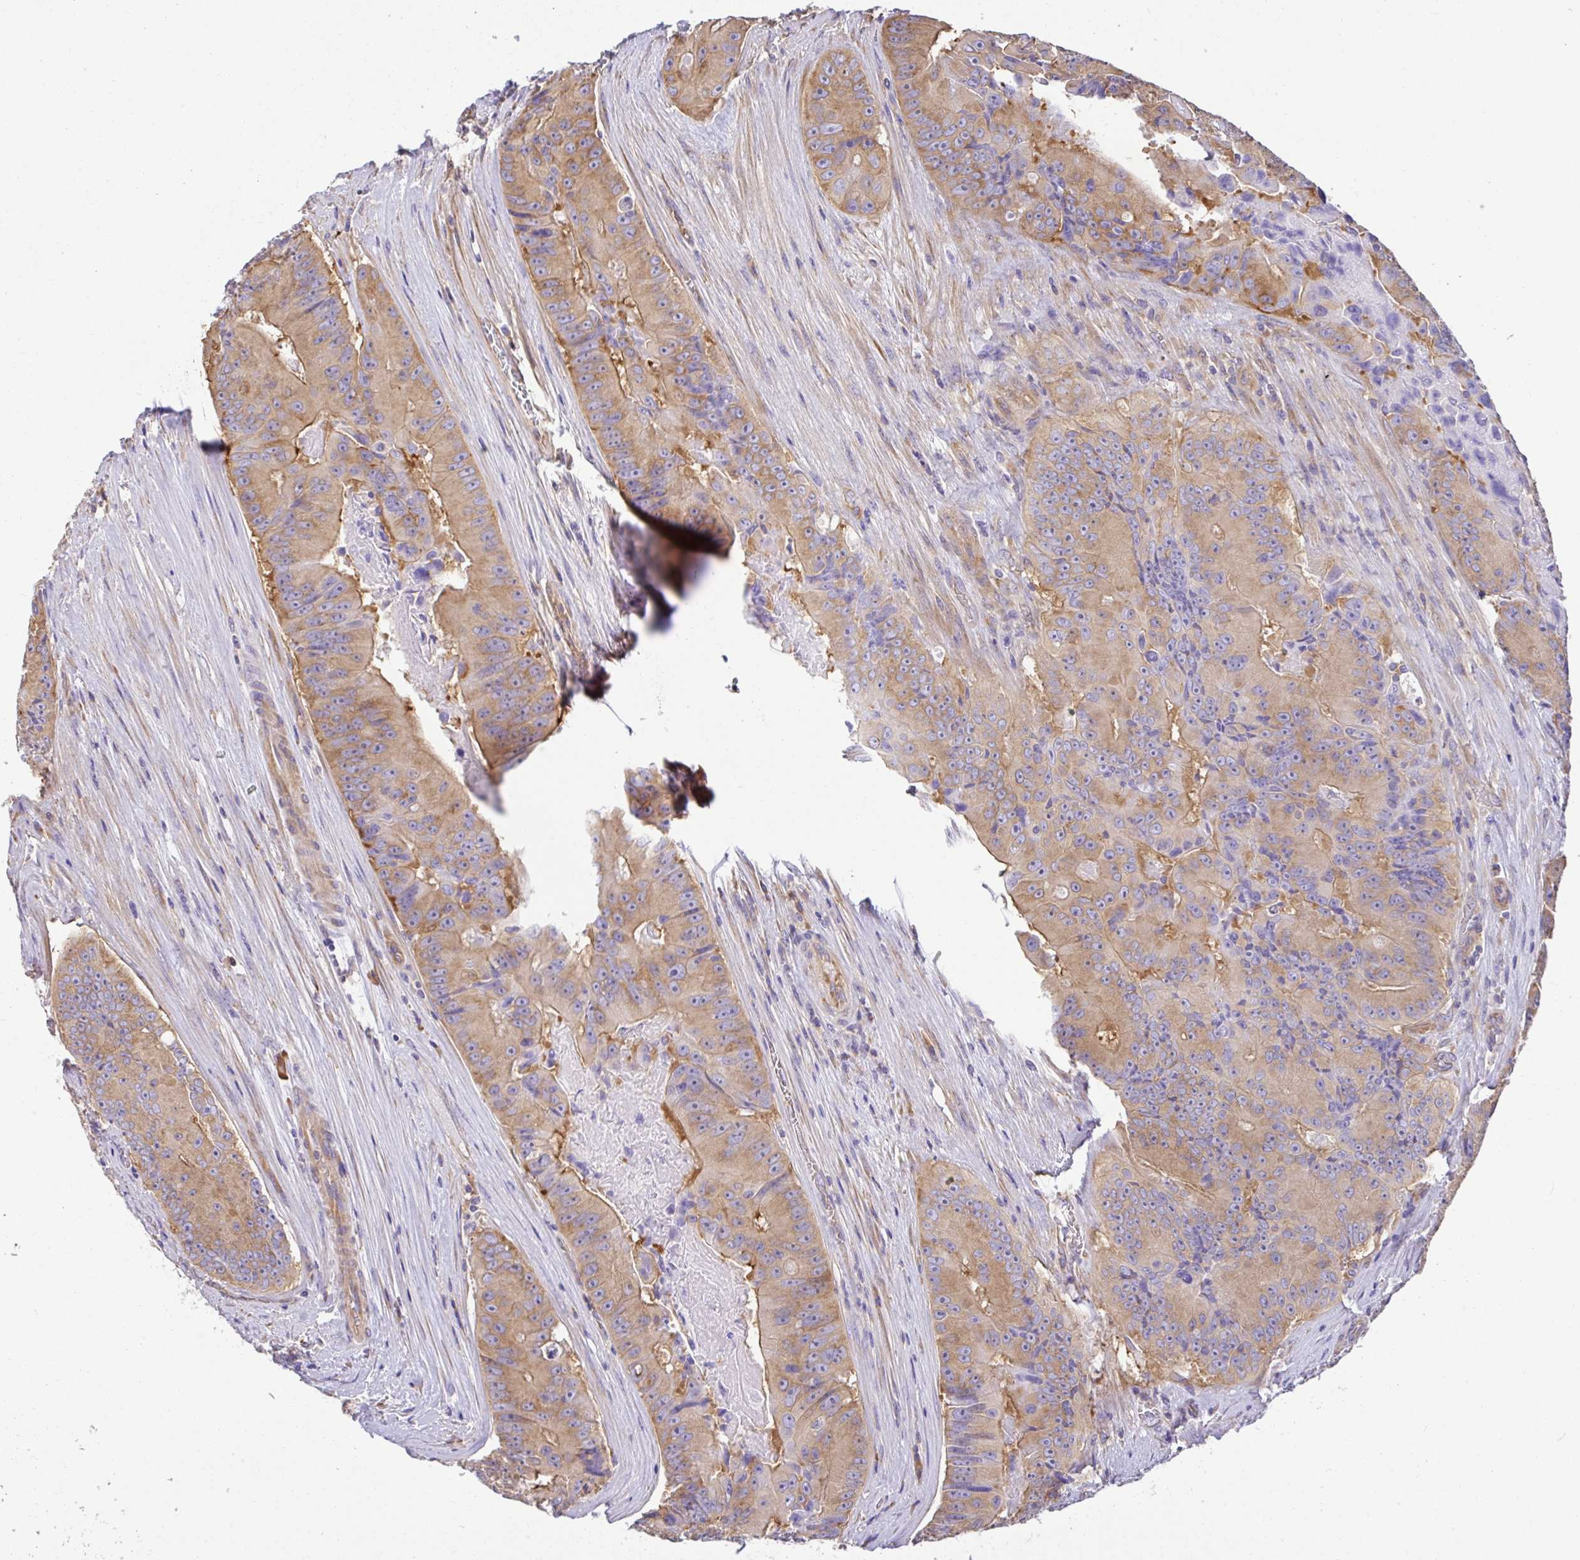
{"staining": {"intensity": "moderate", "quantity": ">75%", "location": "cytoplasmic/membranous"}, "tissue": "colorectal cancer", "cell_type": "Tumor cells", "image_type": "cancer", "snomed": [{"axis": "morphology", "description": "Adenocarcinoma, NOS"}, {"axis": "topography", "description": "Colon"}], "caption": "There is medium levels of moderate cytoplasmic/membranous expression in tumor cells of colorectal cancer, as demonstrated by immunohistochemical staining (brown color).", "gene": "GFPT2", "patient": {"sex": "female", "age": 86}}